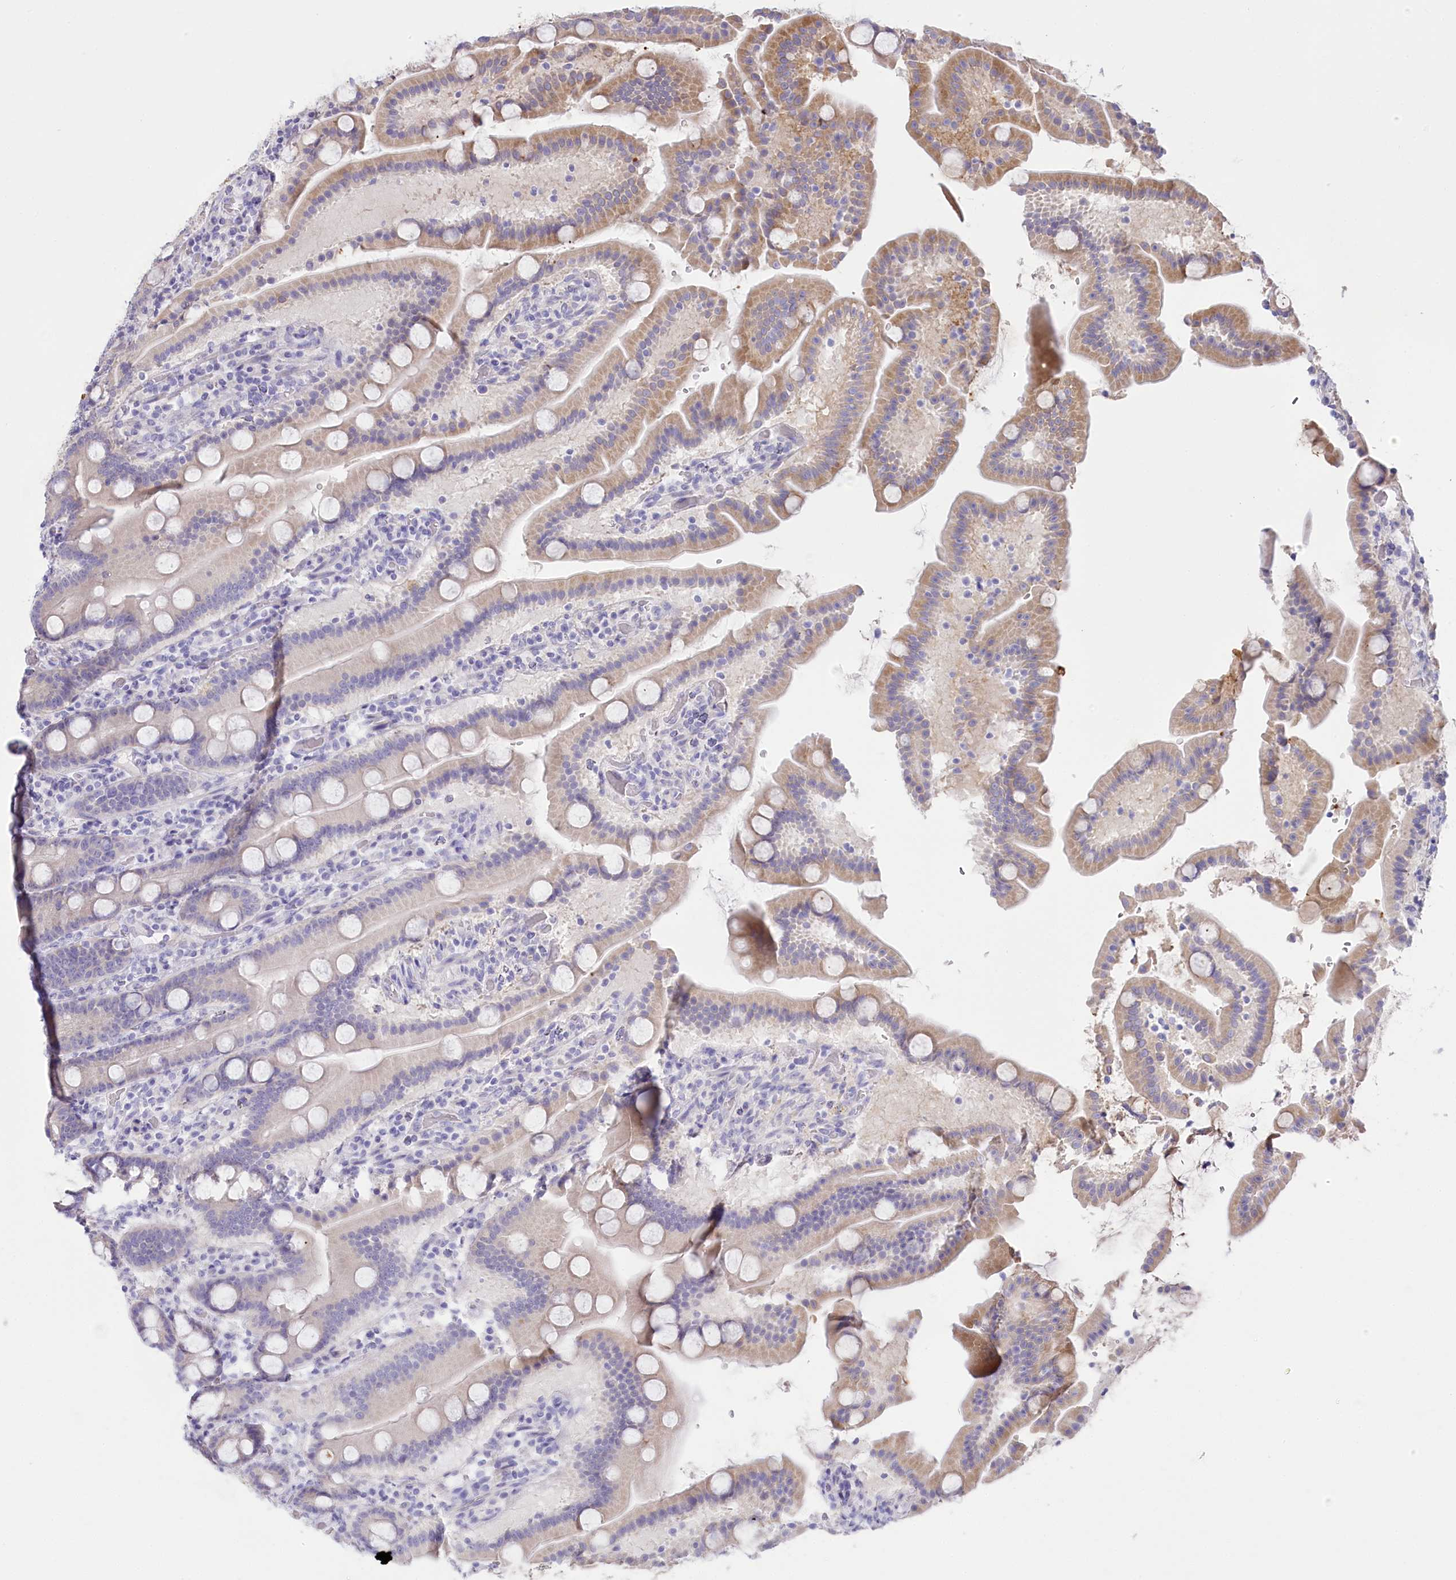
{"staining": {"intensity": "moderate", "quantity": "<25%", "location": "cytoplasmic/membranous"}, "tissue": "duodenum", "cell_type": "Glandular cells", "image_type": "normal", "snomed": [{"axis": "morphology", "description": "Normal tissue, NOS"}, {"axis": "topography", "description": "Duodenum"}], "caption": "Normal duodenum was stained to show a protein in brown. There is low levels of moderate cytoplasmic/membranous positivity in about <25% of glandular cells. The protein is shown in brown color, while the nuclei are stained blue.", "gene": "MYOZ1", "patient": {"sex": "male", "age": 55}}